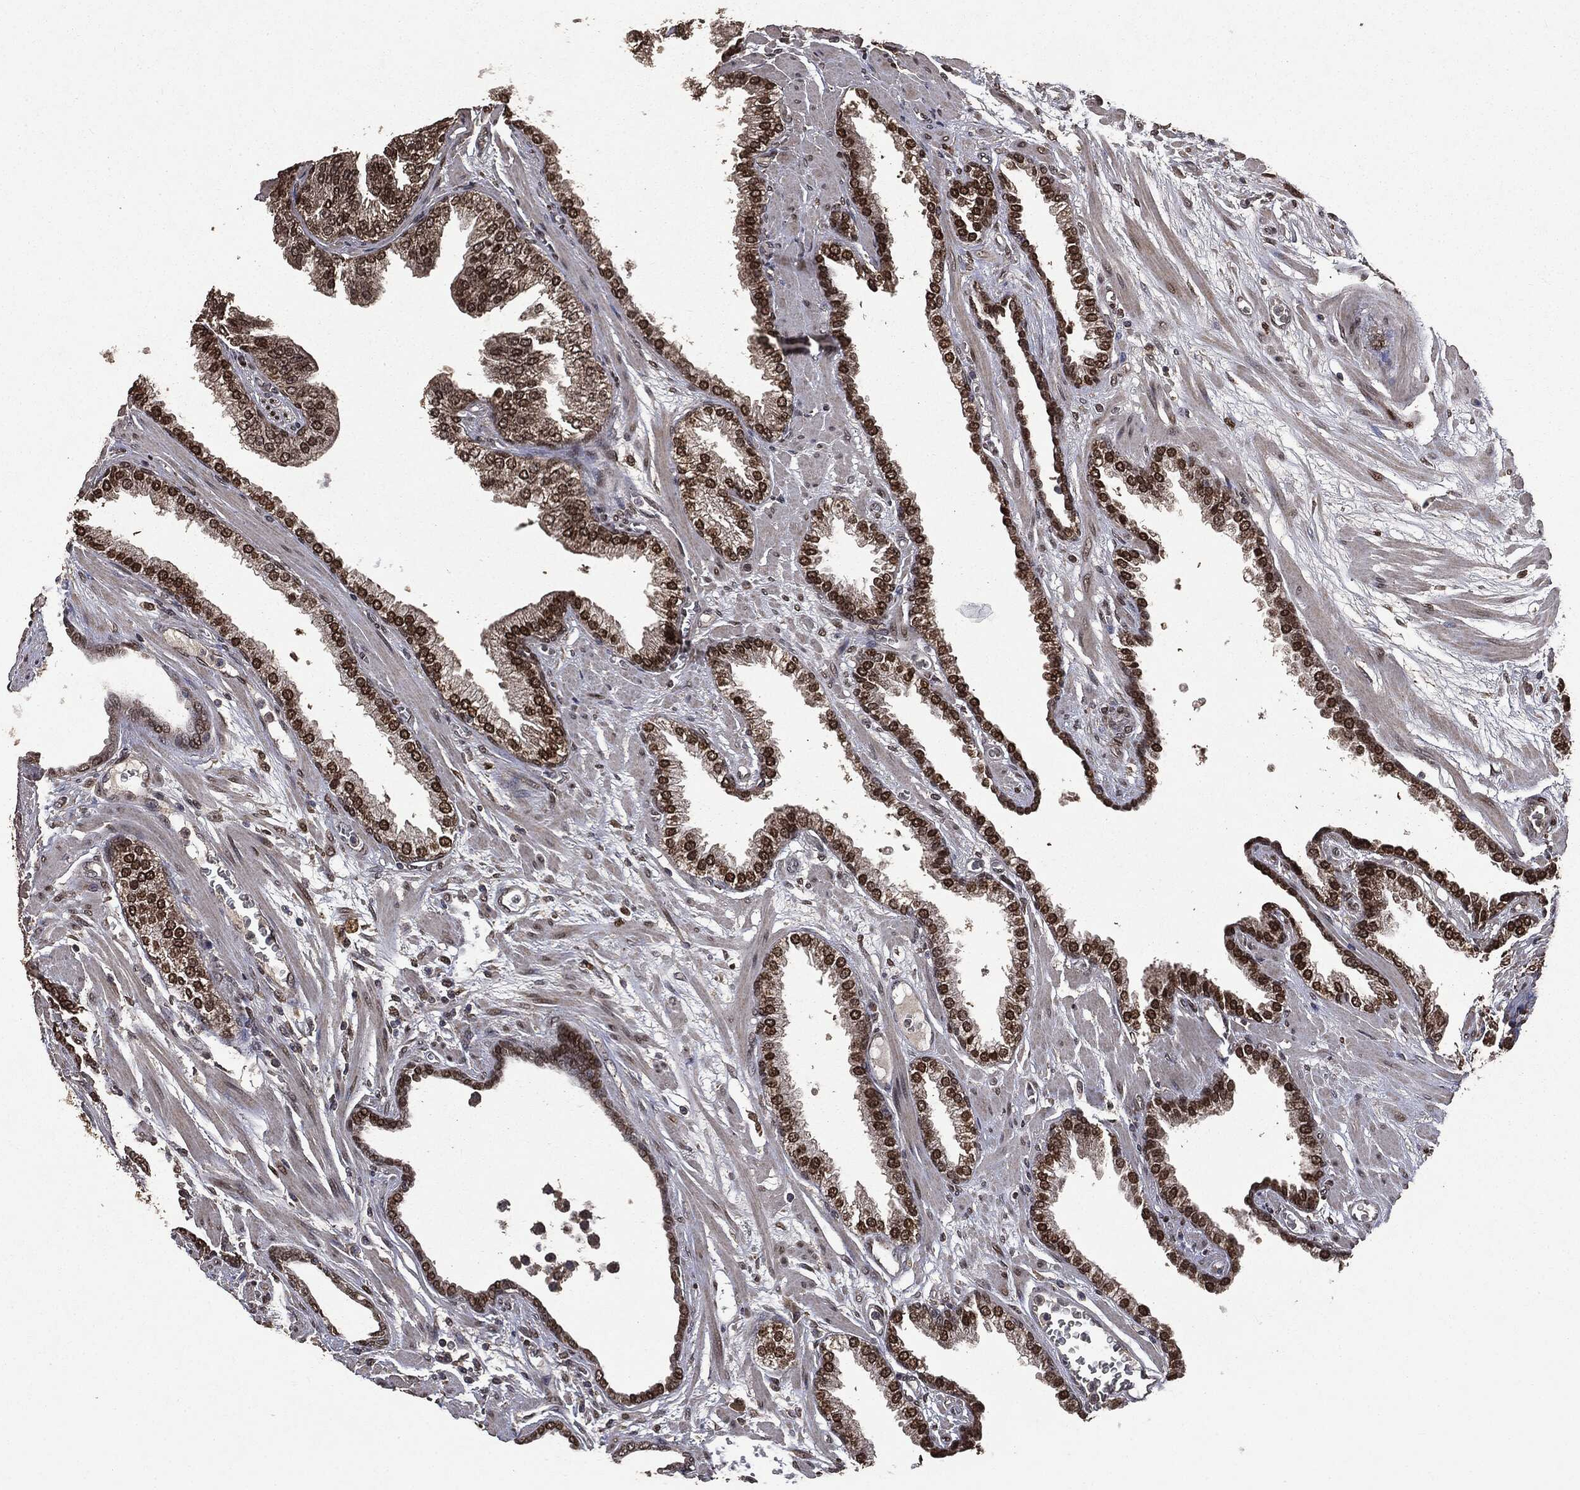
{"staining": {"intensity": "strong", "quantity": ">75%", "location": "cytoplasmic/membranous,nuclear"}, "tissue": "prostate cancer", "cell_type": "Tumor cells", "image_type": "cancer", "snomed": [{"axis": "morphology", "description": "Adenocarcinoma, Low grade"}, {"axis": "topography", "description": "Prostate"}], "caption": "Prostate cancer (adenocarcinoma (low-grade)) stained with a brown dye reveals strong cytoplasmic/membranous and nuclear positive expression in about >75% of tumor cells.", "gene": "PPP6R2", "patient": {"sex": "male", "age": 69}}